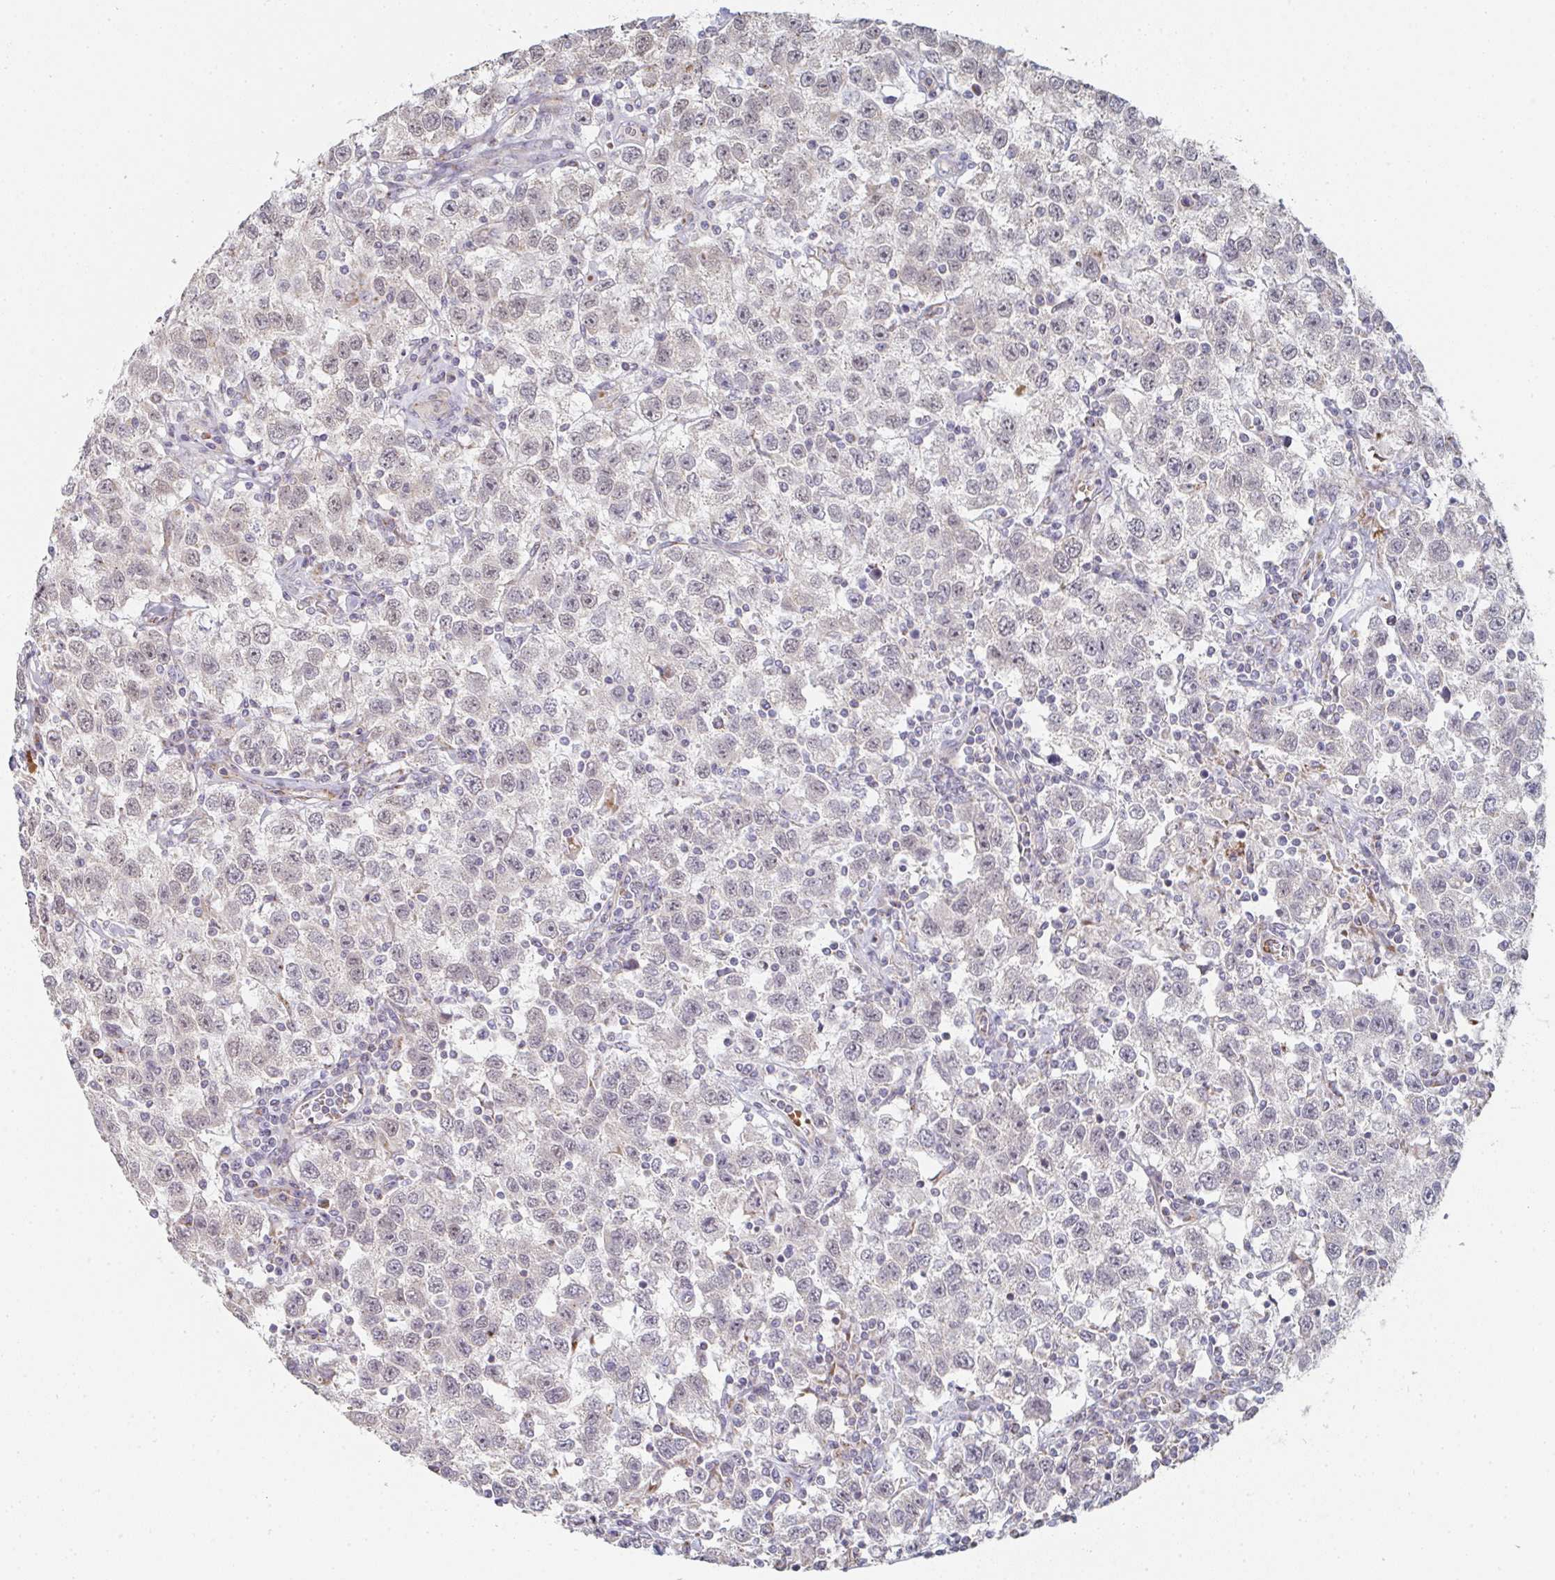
{"staining": {"intensity": "negative", "quantity": "none", "location": "none"}, "tissue": "testis cancer", "cell_type": "Tumor cells", "image_type": "cancer", "snomed": [{"axis": "morphology", "description": "Seminoma, NOS"}, {"axis": "topography", "description": "Testis"}], "caption": "Tumor cells show no significant protein staining in testis cancer (seminoma). (Stains: DAB immunohistochemistry with hematoxylin counter stain, Microscopy: brightfield microscopy at high magnification).", "gene": "ZNF526", "patient": {"sex": "male", "age": 41}}